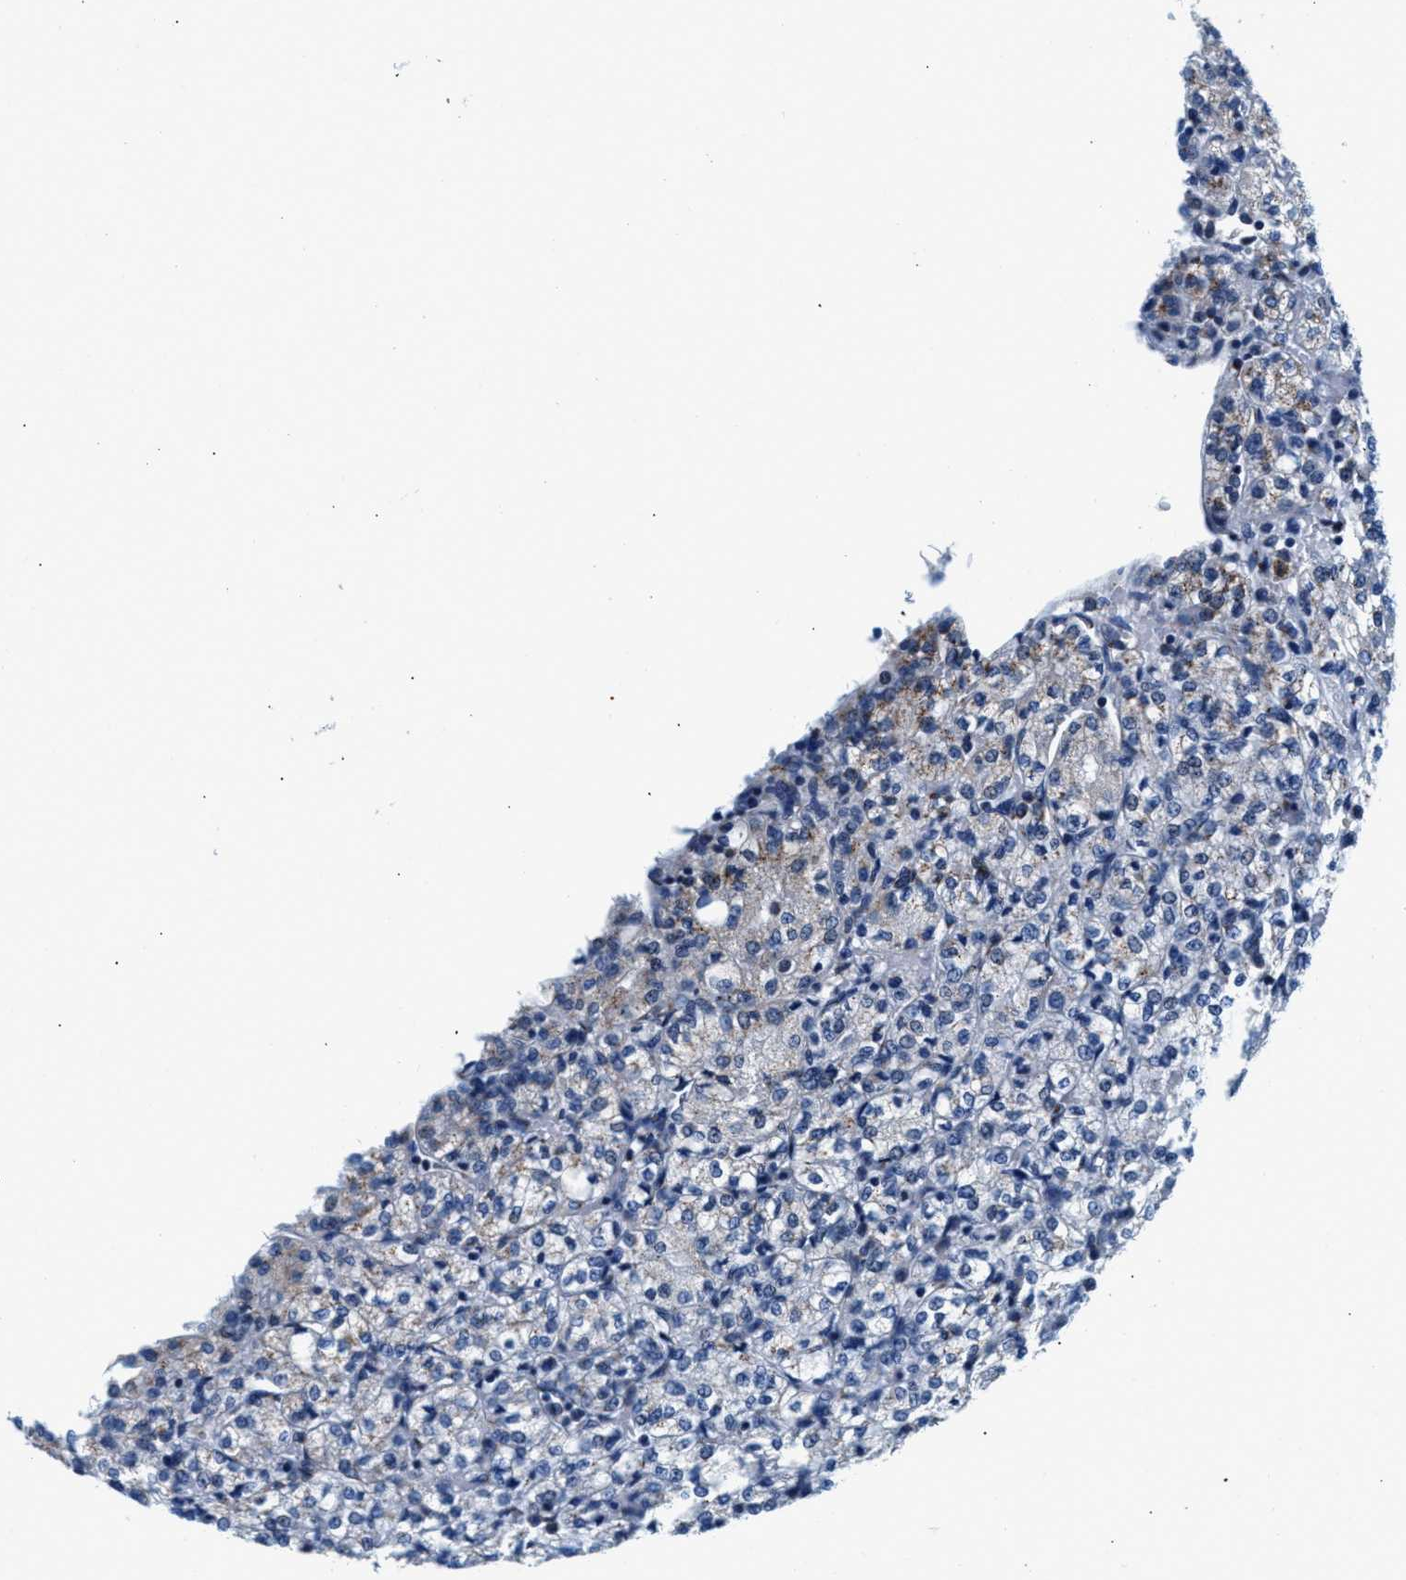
{"staining": {"intensity": "negative", "quantity": "none", "location": "none"}, "tissue": "renal cancer", "cell_type": "Tumor cells", "image_type": "cancer", "snomed": [{"axis": "morphology", "description": "Adenocarcinoma, NOS"}, {"axis": "topography", "description": "Kidney"}], "caption": "A photomicrograph of renal cancer stained for a protein demonstrates no brown staining in tumor cells.", "gene": "VPS53", "patient": {"sex": "male", "age": 77}}